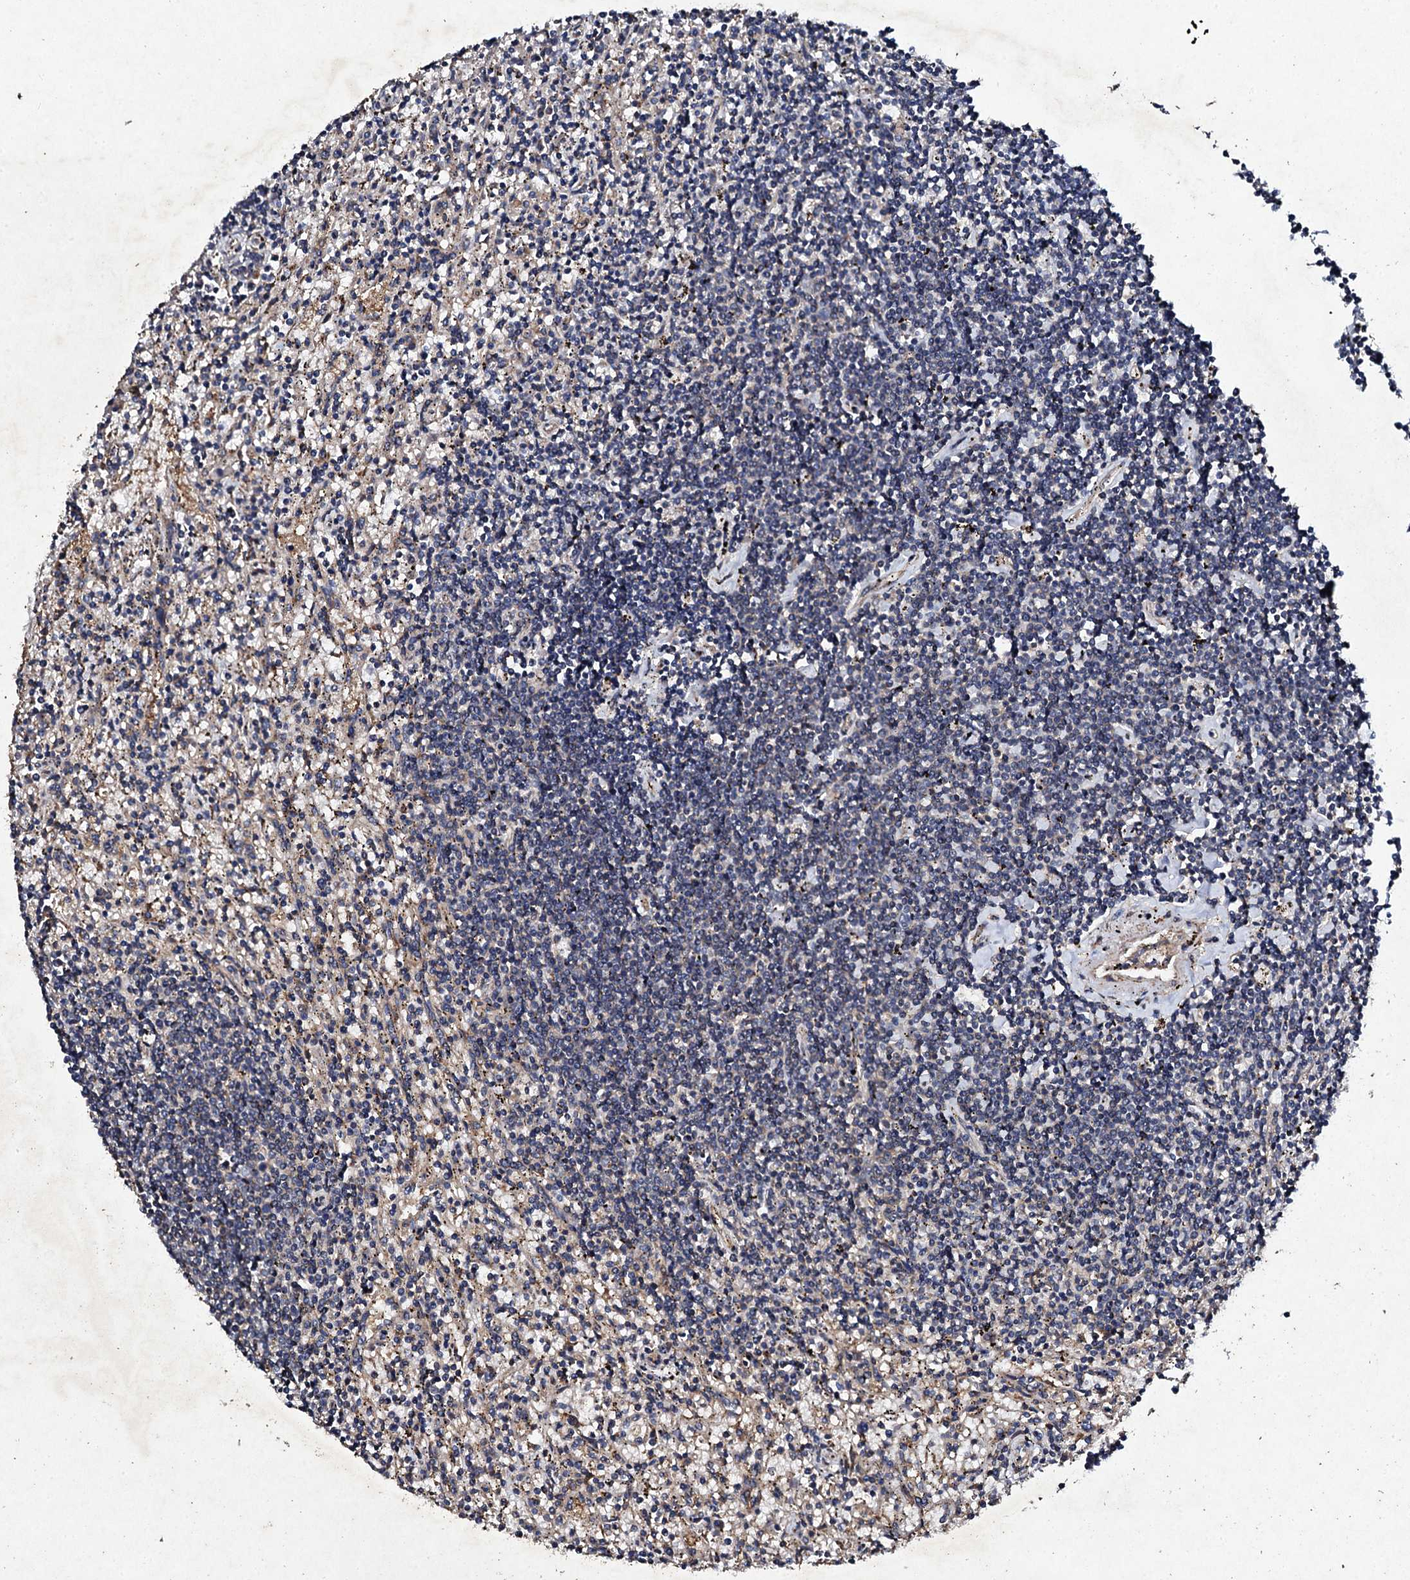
{"staining": {"intensity": "negative", "quantity": "none", "location": "none"}, "tissue": "lymphoma", "cell_type": "Tumor cells", "image_type": "cancer", "snomed": [{"axis": "morphology", "description": "Malignant lymphoma, non-Hodgkin's type, Low grade"}, {"axis": "topography", "description": "Spleen"}], "caption": "An image of lymphoma stained for a protein demonstrates no brown staining in tumor cells.", "gene": "MOCOS", "patient": {"sex": "male", "age": 76}}